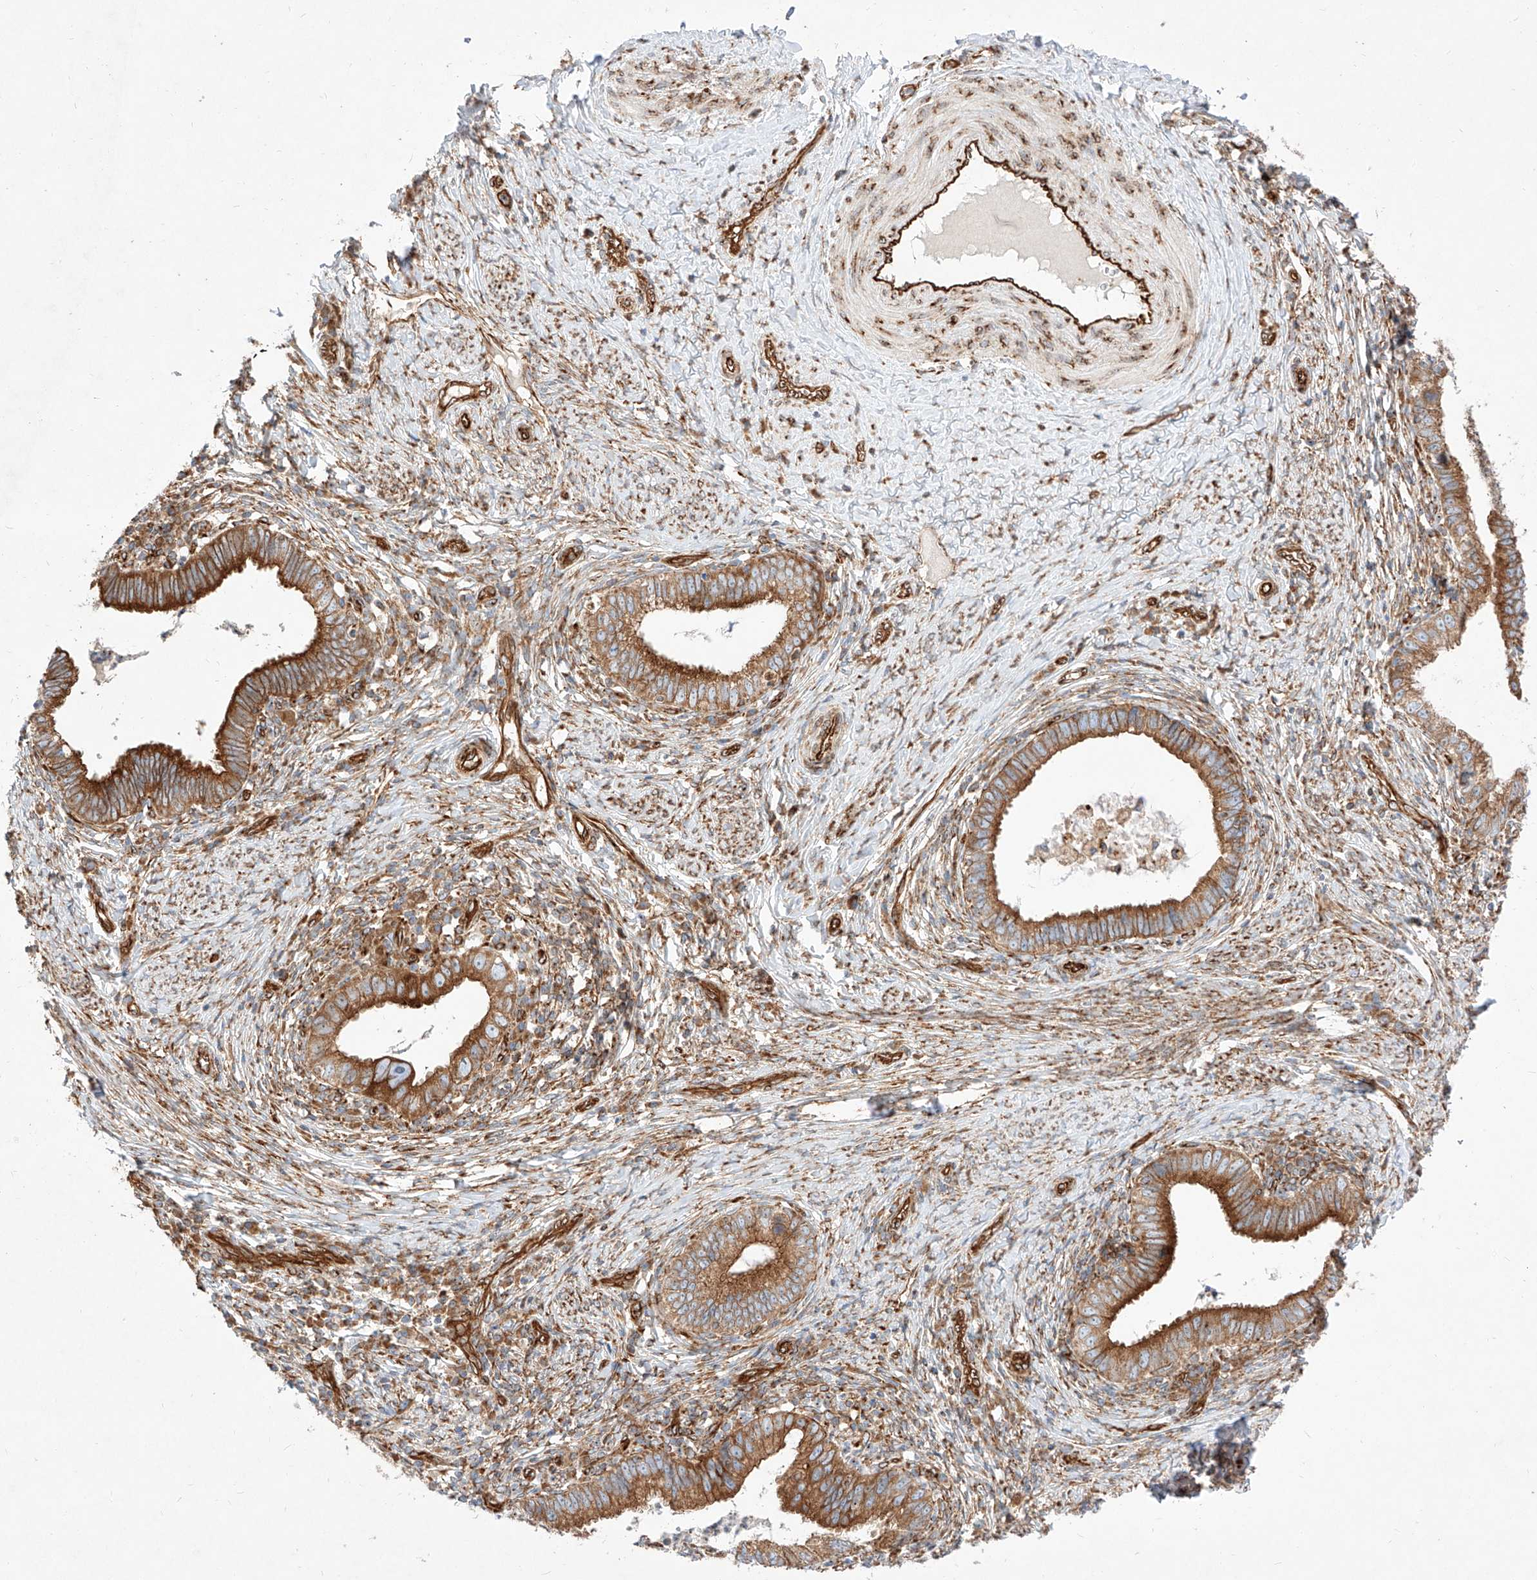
{"staining": {"intensity": "moderate", "quantity": ">75%", "location": "cytoplasmic/membranous"}, "tissue": "cervical cancer", "cell_type": "Tumor cells", "image_type": "cancer", "snomed": [{"axis": "morphology", "description": "Adenocarcinoma, NOS"}, {"axis": "topography", "description": "Cervix"}], "caption": "Protein expression analysis of human cervical adenocarcinoma reveals moderate cytoplasmic/membranous positivity in about >75% of tumor cells.", "gene": "CSGALNACT2", "patient": {"sex": "female", "age": 36}}